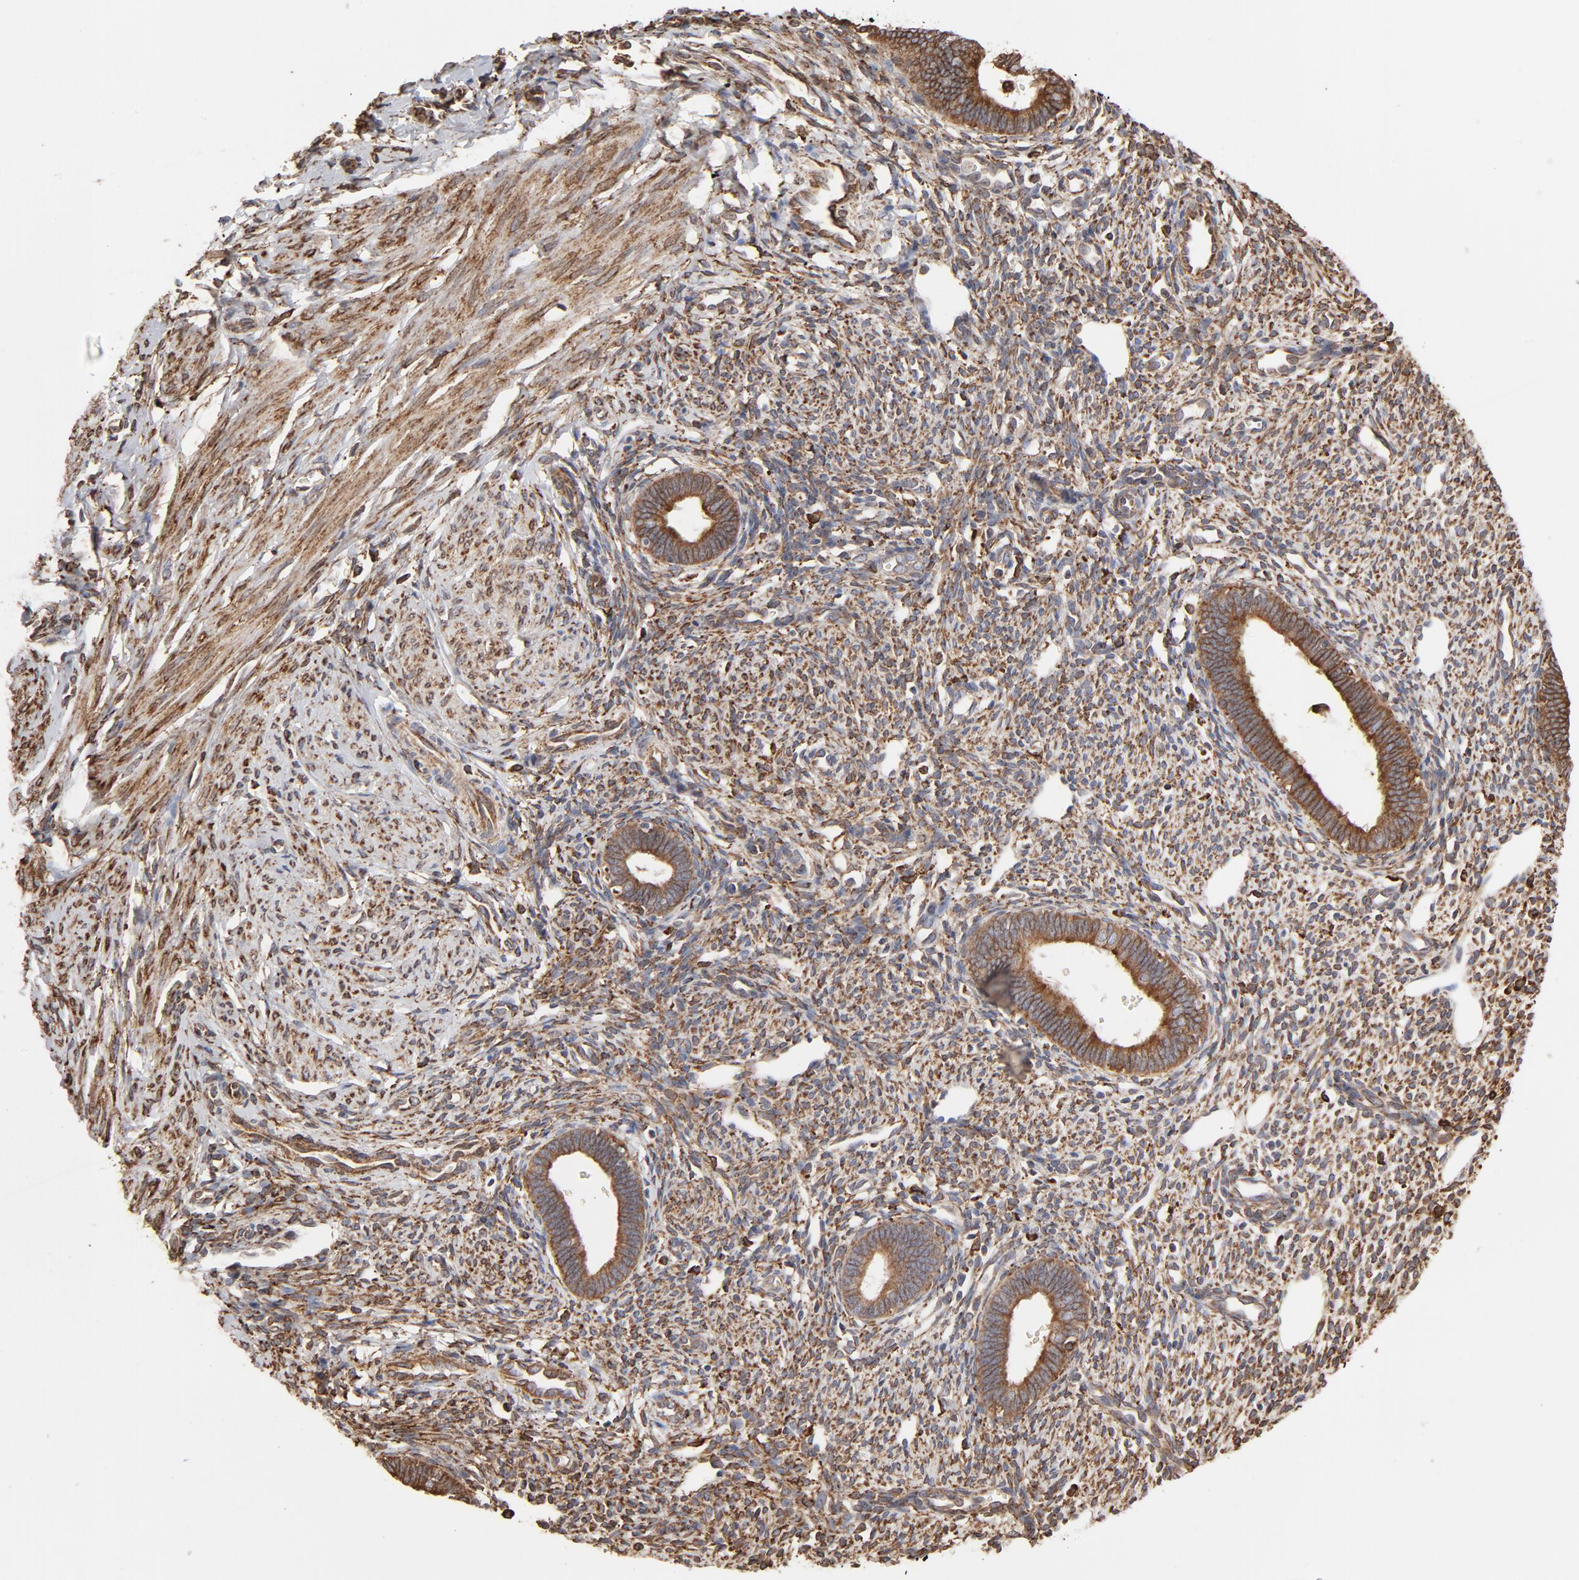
{"staining": {"intensity": "strong", "quantity": ">75%", "location": "cytoplasmic/membranous"}, "tissue": "endometrium", "cell_type": "Cells in endometrial stroma", "image_type": "normal", "snomed": [{"axis": "morphology", "description": "Normal tissue, NOS"}, {"axis": "topography", "description": "Endometrium"}], "caption": "This is a photomicrograph of IHC staining of normal endometrium, which shows strong positivity in the cytoplasmic/membranous of cells in endometrial stroma.", "gene": "CANX", "patient": {"sex": "female", "age": 27}}